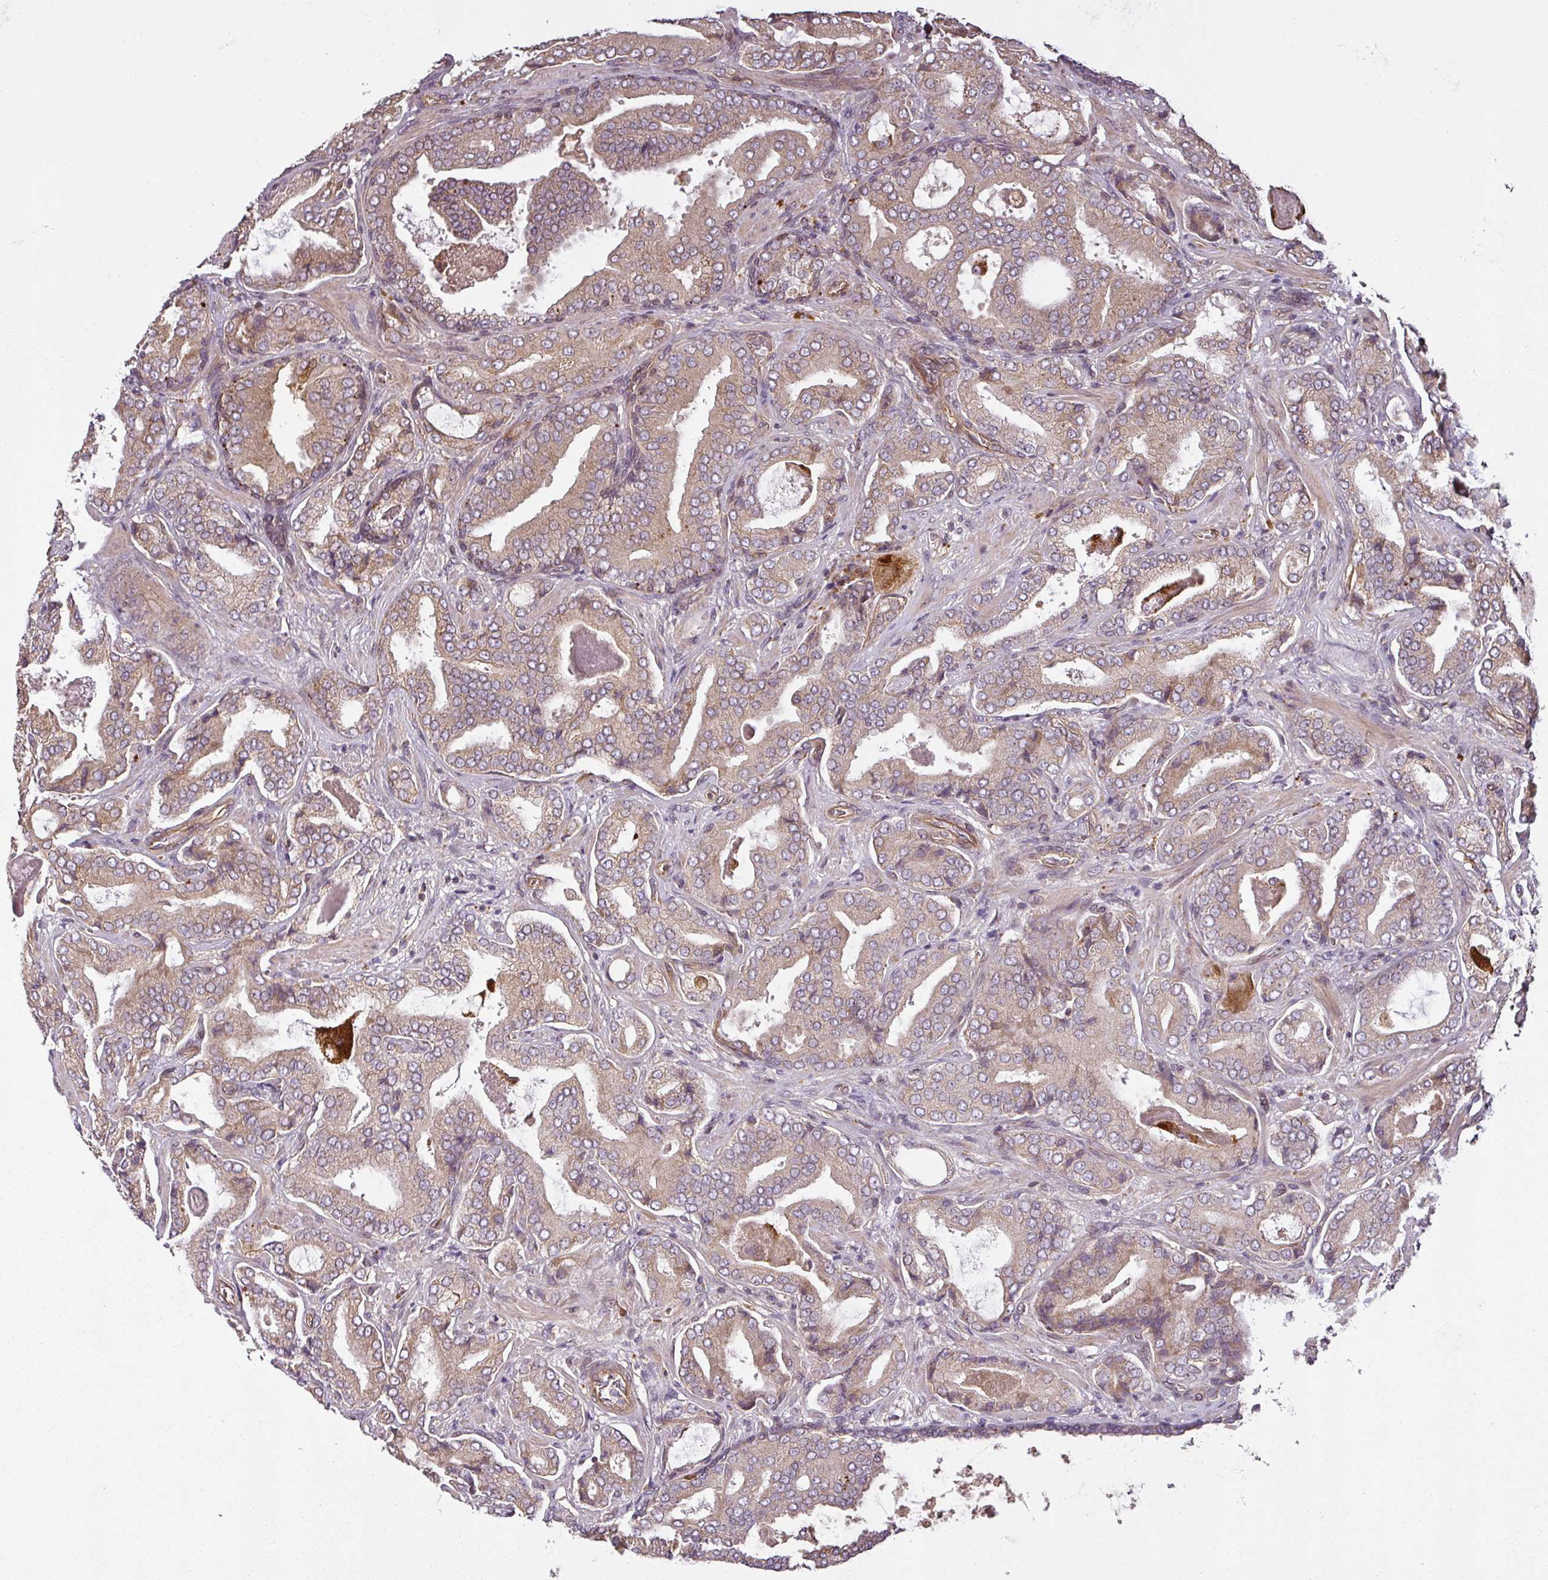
{"staining": {"intensity": "moderate", "quantity": ">75%", "location": "cytoplasmic/membranous"}, "tissue": "prostate cancer", "cell_type": "Tumor cells", "image_type": "cancer", "snomed": [{"axis": "morphology", "description": "Adenocarcinoma, High grade"}, {"axis": "topography", "description": "Prostate"}], "caption": "A photomicrograph of prostate cancer (high-grade adenocarcinoma) stained for a protein demonstrates moderate cytoplasmic/membranous brown staining in tumor cells. Nuclei are stained in blue.", "gene": "DIMT1", "patient": {"sex": "male", "age": 68}}